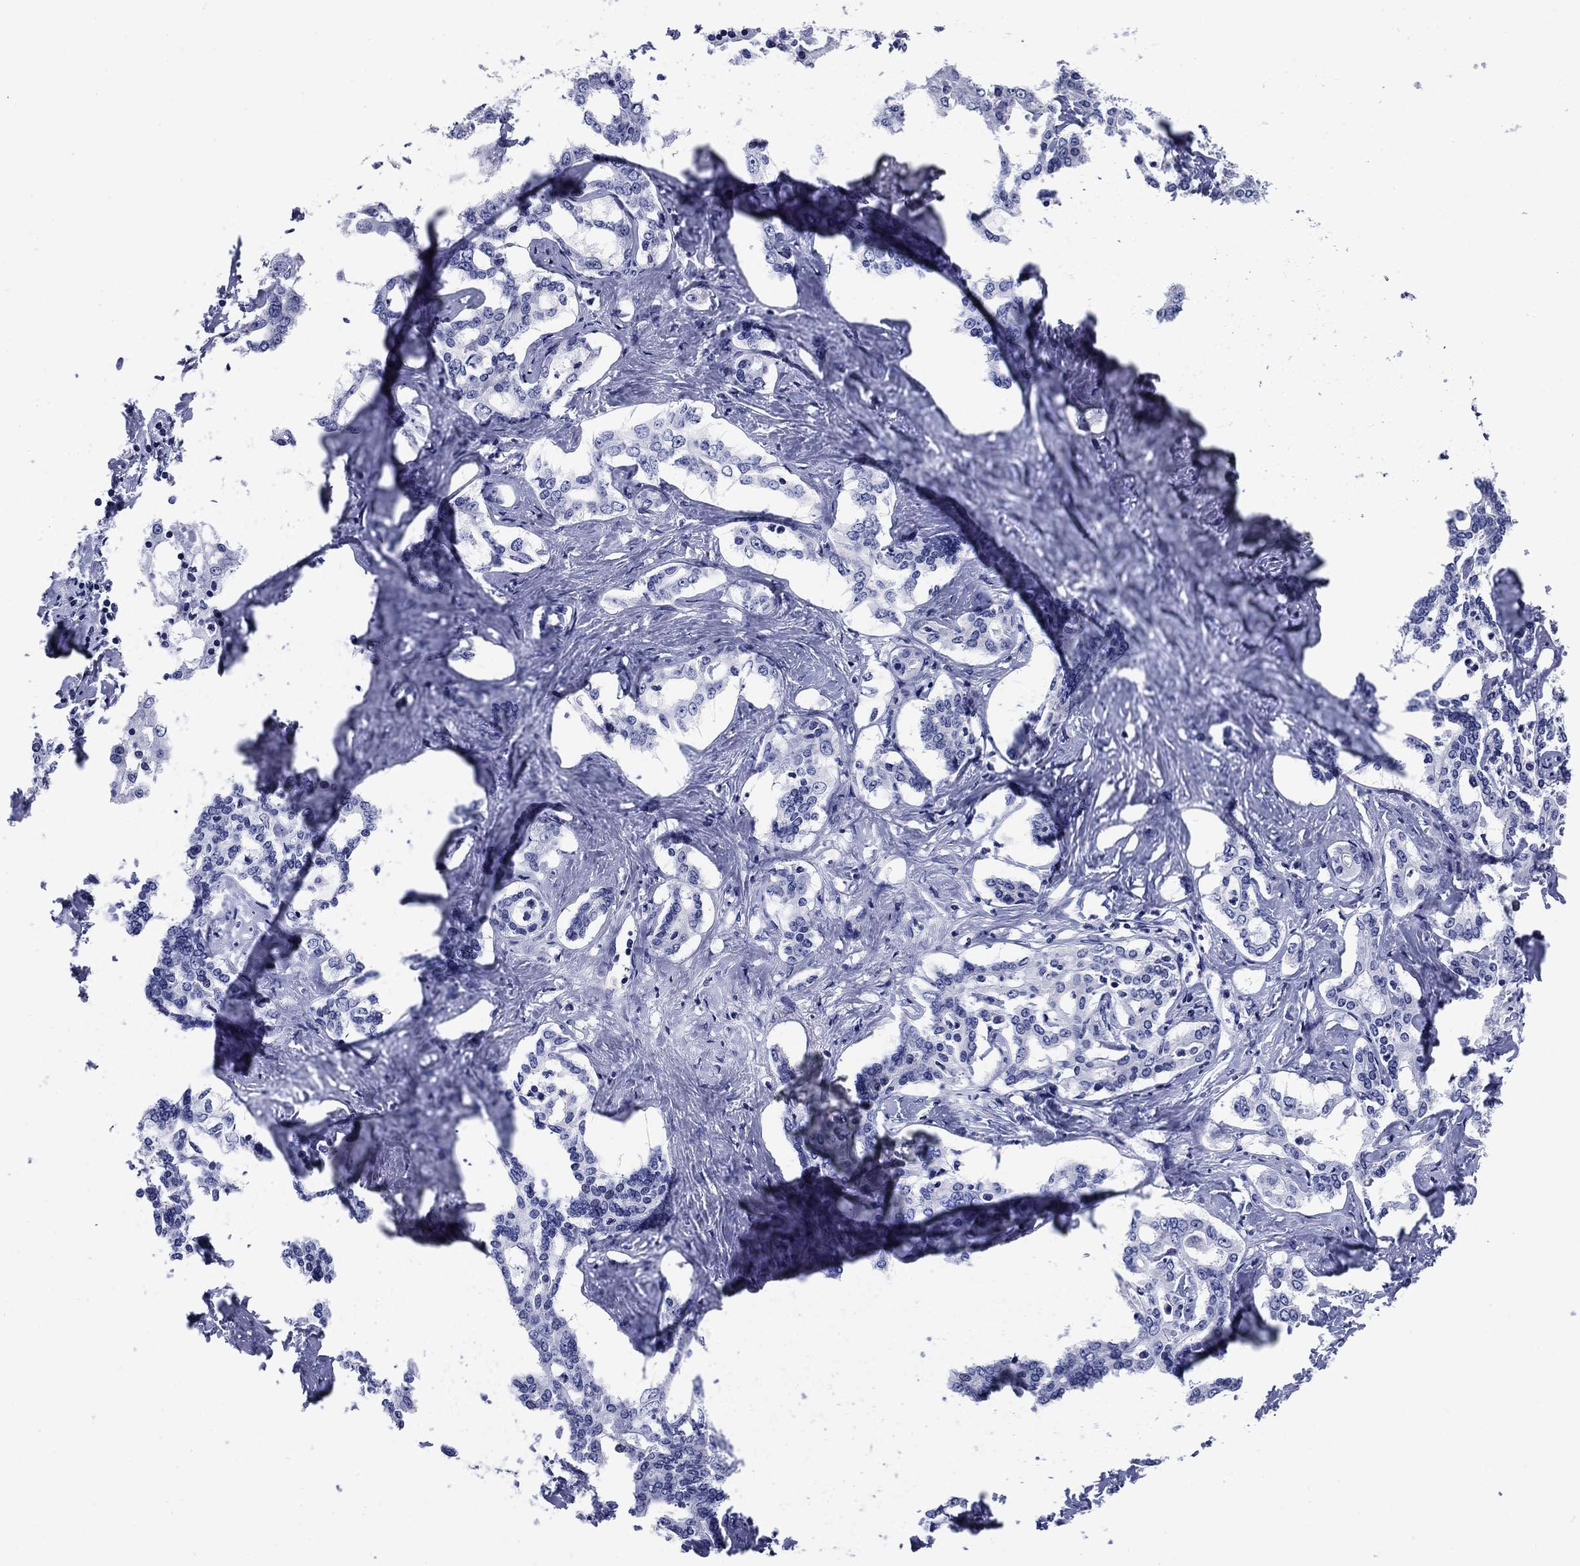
{"staining": {"intensity": "negative", "quantity": "none", "location": "none"}, "tissue": "liver cancer", "cell_type": "Tumor cells", "image_type": "cancer", "snomed": [{"axis": "morphology", "description": "Cholangiocarcinoma"}, {"axis": "topography", "description": "Liver"}], "caption": "Tumor cells show no significant positivity in cholangiocarcinoma (liver).", "gene": "PRKCG", "patient": {"sex": "female", "age": 47}}